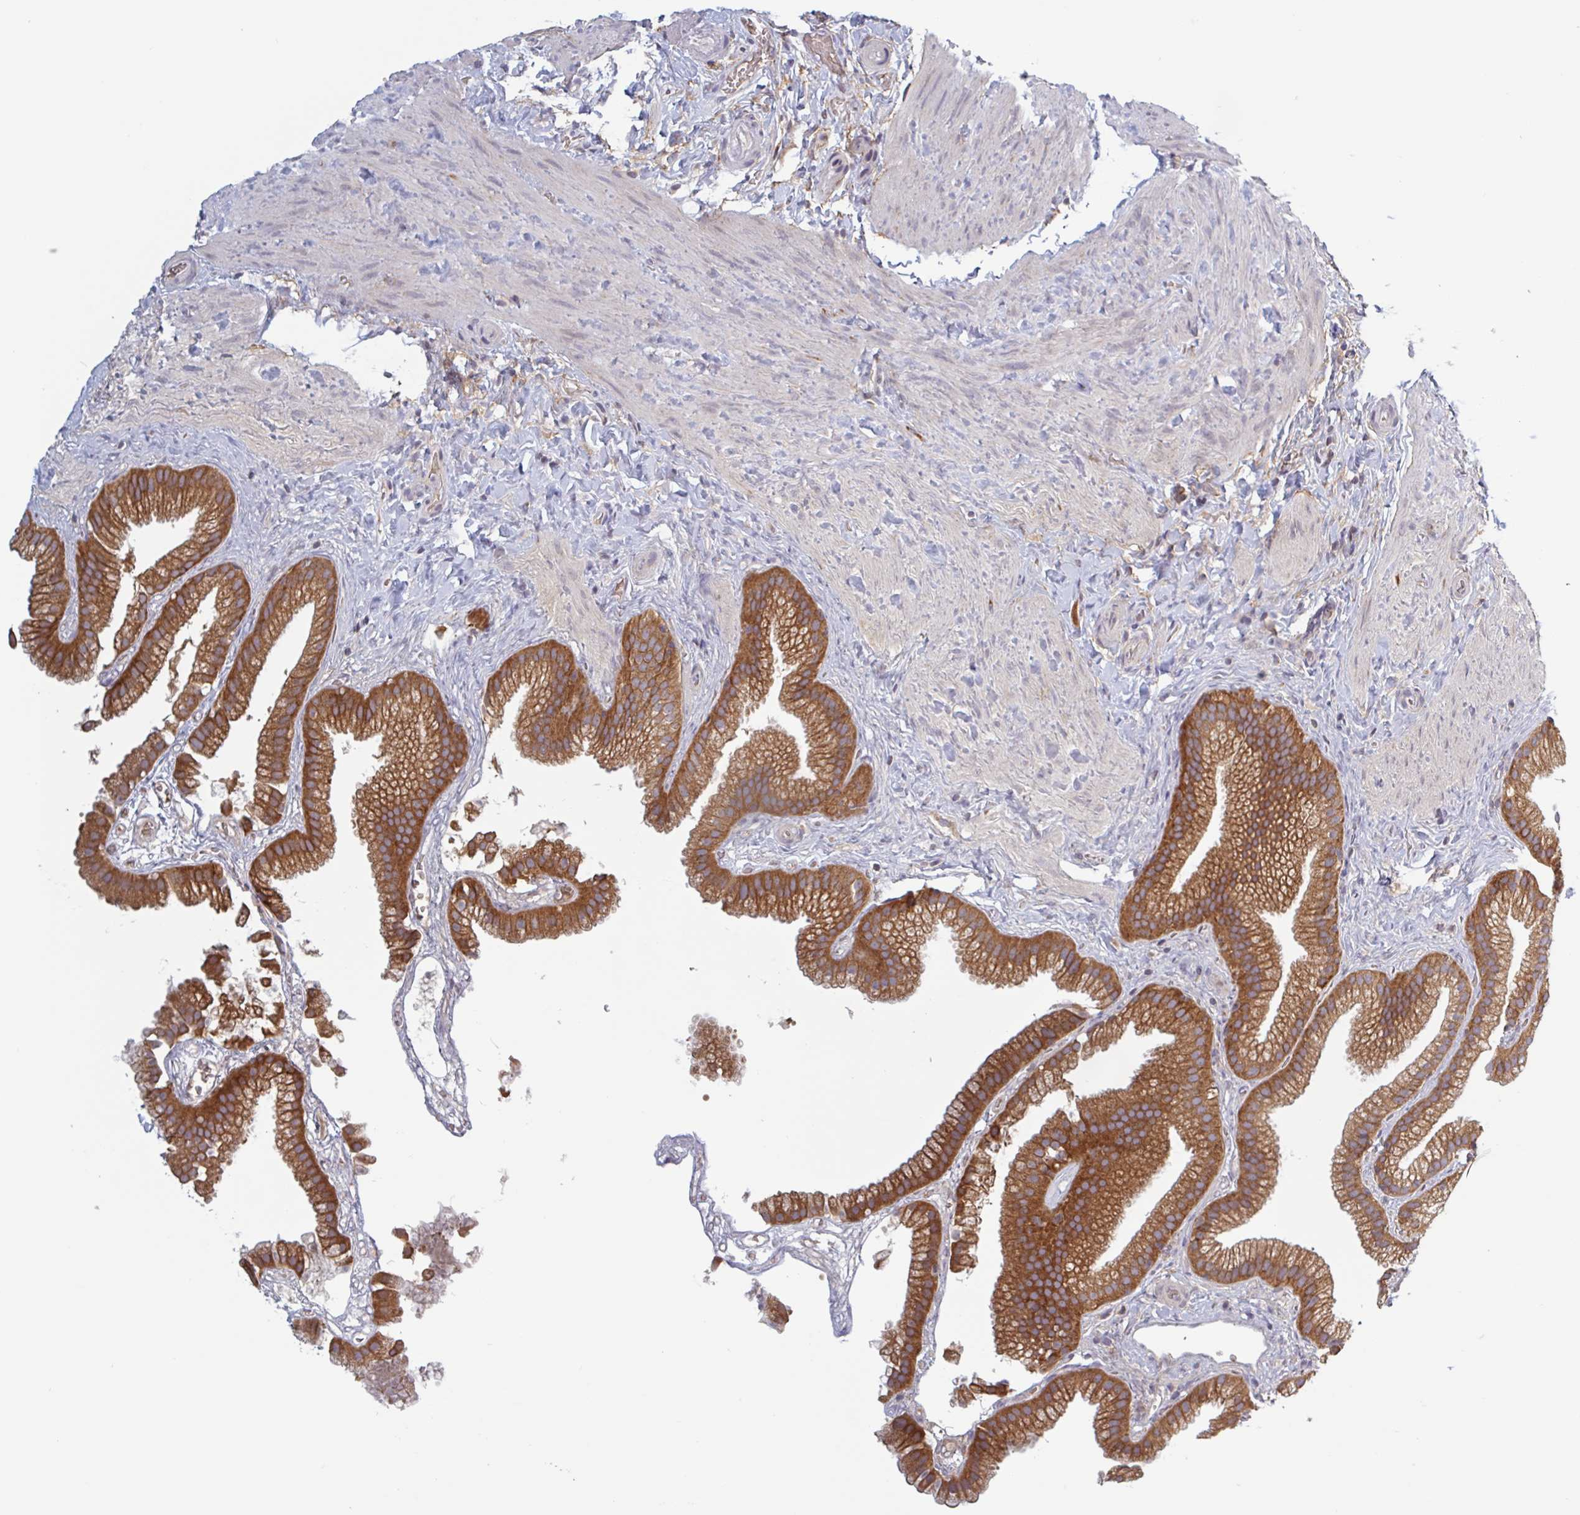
{"staining": {"intensity": "strong", "quantity": ">75%", "location": "cytoplasmic/membranous"}, "tissue": "gallbladder", "cell_type": "Glandular cells", "image_type": "normal", "snomed": [{"axis": "morphology", "description": "Normal tissue, NOS"}, {"axis": "topography", "description": "Gallbladder"}], "caption": "Glandular cells show high levels of strong cytoplasmic/membranous positivity in about >75% of cells in unremarkable gallbladder. The protein is stained brown, and the nuclei are stained in blue (DAB (3,3'-diaminobenzidine) IHC with brightfield microscopy, high magnification).", "gene": "SURF1", "patient": {"sex": "female", "age": 63}}